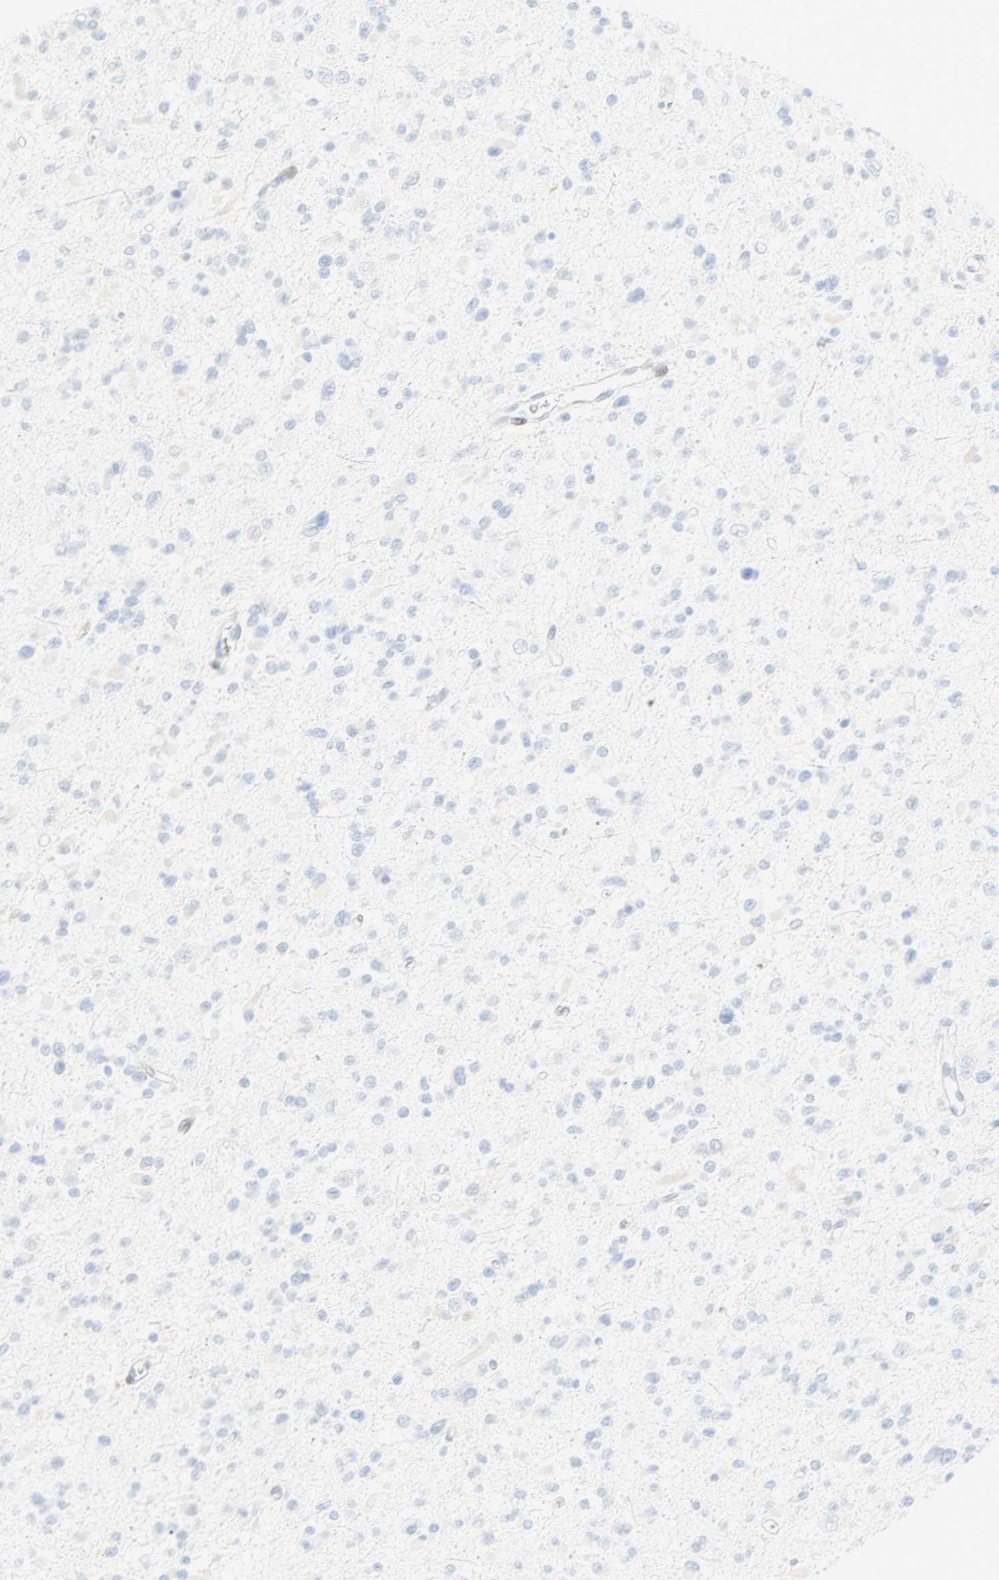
{"staining": {"intensity": "negative", "quantity": "none", "location": "none"}, "tissue": "glioma", "cell_type": "Tumor cells", "image_type": "cancer", "snomed": [{"axis": "morphology", "description": "Glioma, malignant, Low grade"}, {"axis": "topography", "description": "Brain"}], "caption": "A photomicrograph of glioma stained for a protein displays no brown staining in tumor cells.", "gene": "SELENBP1", "patient": {"sex": "female", "age": 22}}